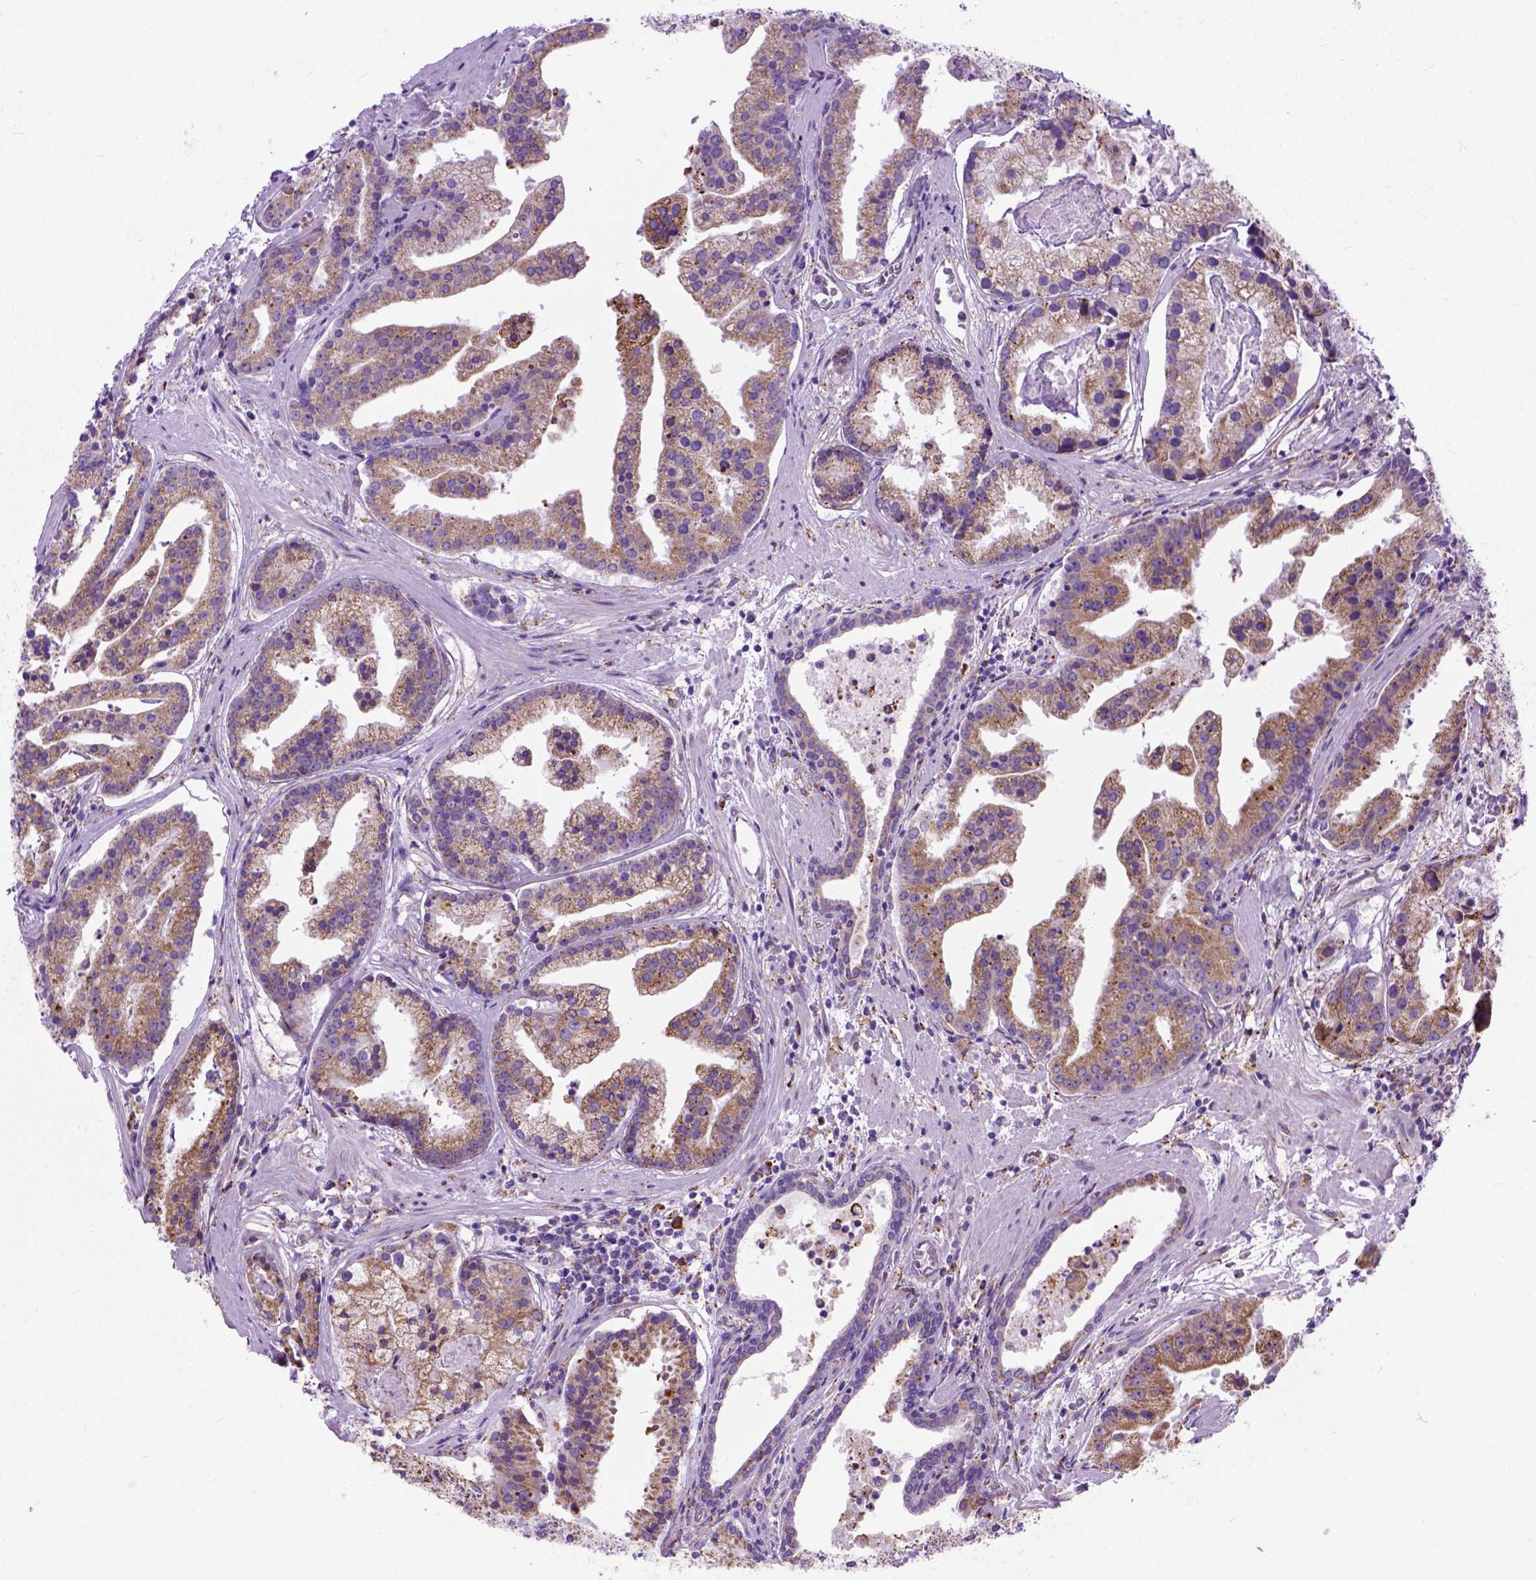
{"staining": {"intensity": "moderate", "quantity": ">75%", "location": "cytoplasmic/membranous"}, "tissue": "prostate cancer", "cell_type": "Tumor cells", "image_type": "cancer", "snomed": [{"axis": "morphology", "description": "Adenocarcinoma, NOS"}, {"axis": "topography", "description": "Prostate and seminal vesicle, NOS"}, {"axis": "topography", "description": "Prostate"}], "caption": "About >75% of tumor cells in human prostate cancer (adenocarcinoma) demonstrate moderate cytoplasmic/membranous protein positivity as visualized by brown immunohistochemical staining.", "gene": "PLK4", "patient": {"sex": "male", "age": 44}}